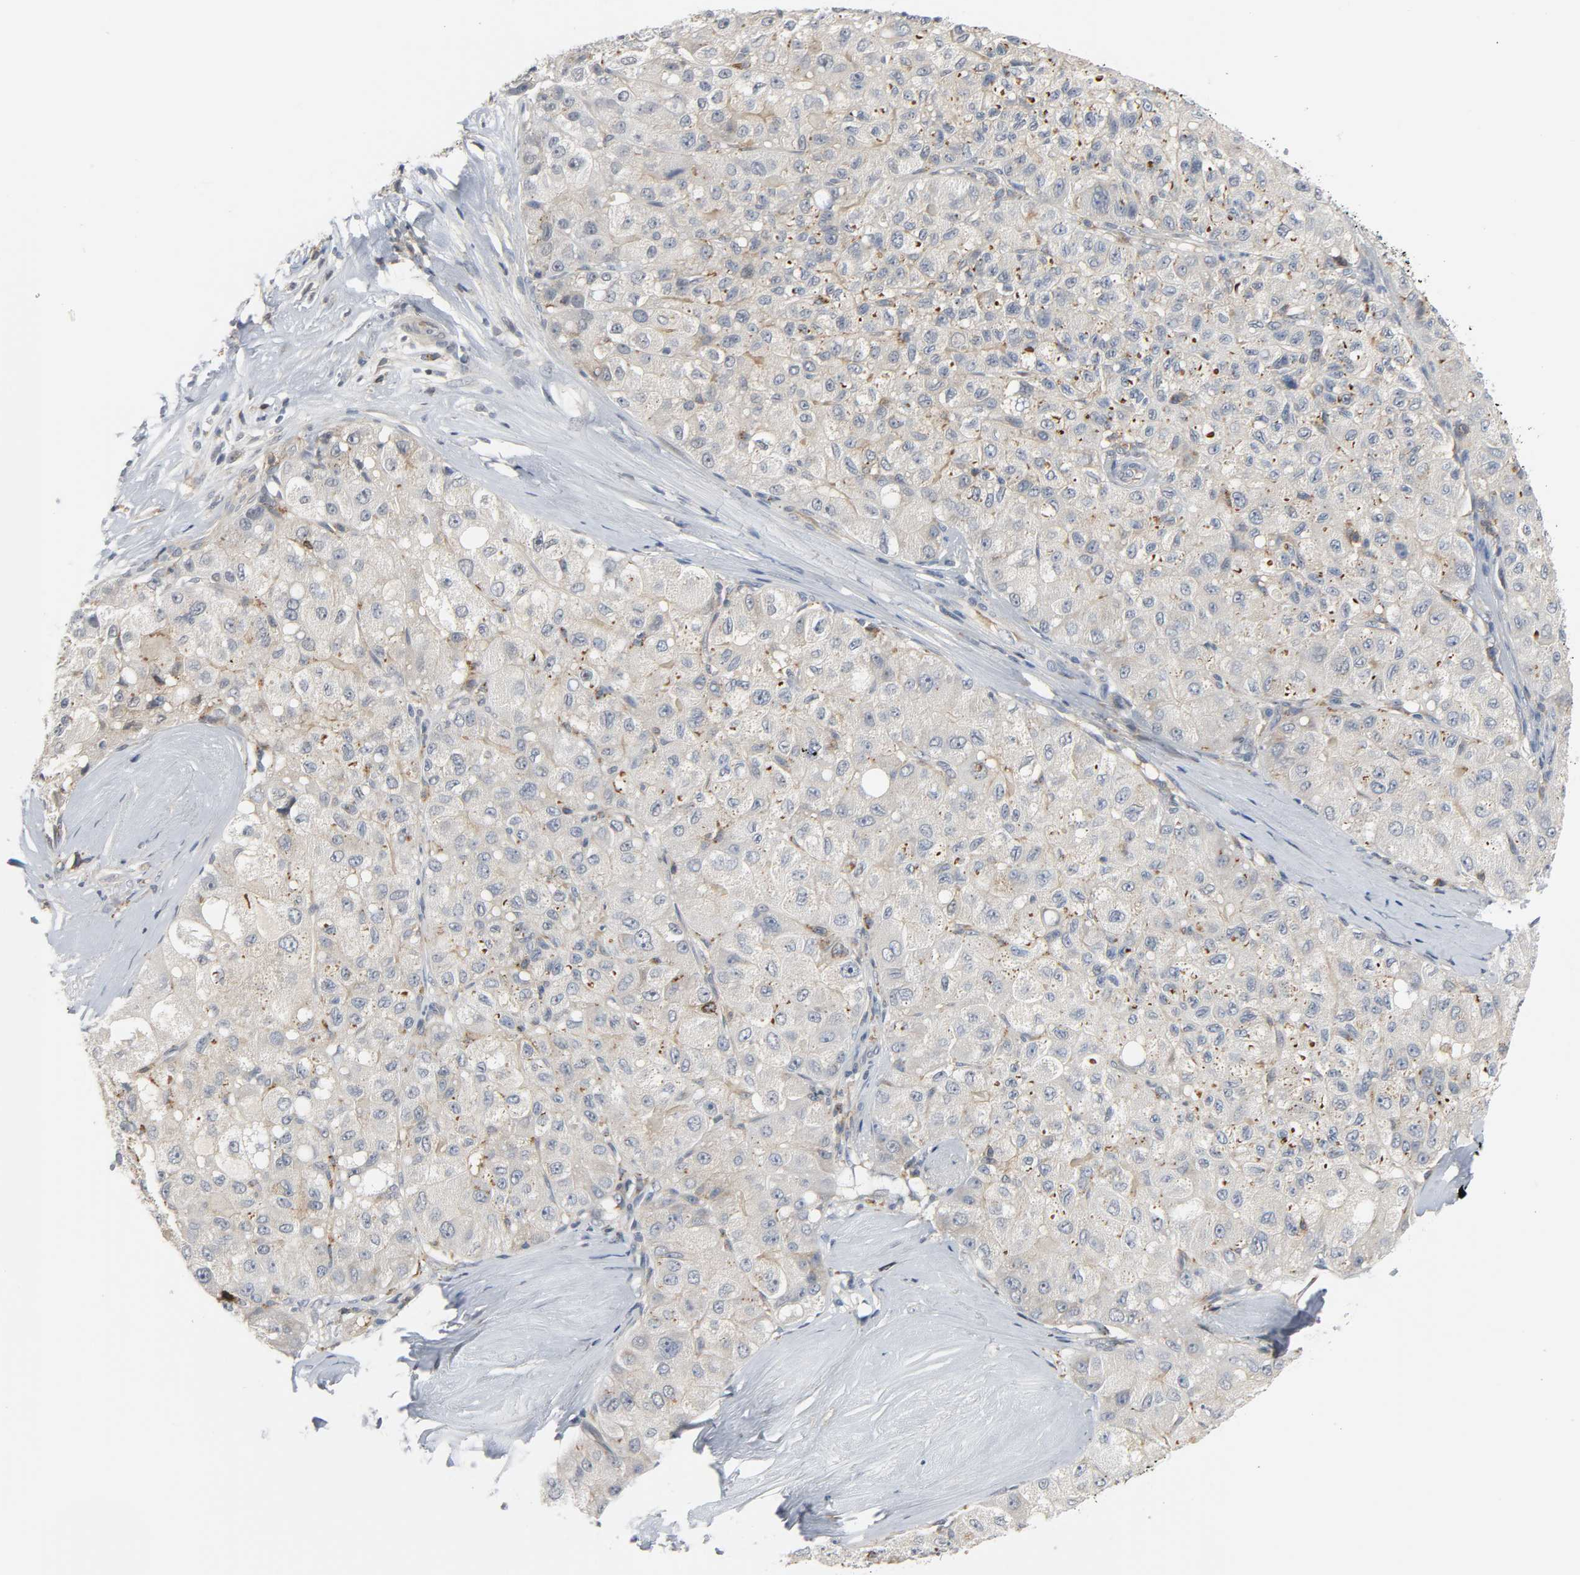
{"staining": {"intensity": "weak", "quantity": "25%-75%", "location": "cytoplasmic/membranous"}, "tissue": "liver cancer", "cell_type": "Tumor cells", "image_type": "cancer", "snomed": [{"axis": "morphology", "description": "Carcinoma, Hepatocellular, NOS"}, {"axis": "topography", "description": "Liver"}], "caption": "An IHC histopathology image of neoplastic tissue is shown. Protein staining in brown shows weak cytoplasmic/membranous positivity in liver hepatocellular carcinoma within tumor cells.", "gene": "CD4", "patient": {"sex": "male", "age": 80}}